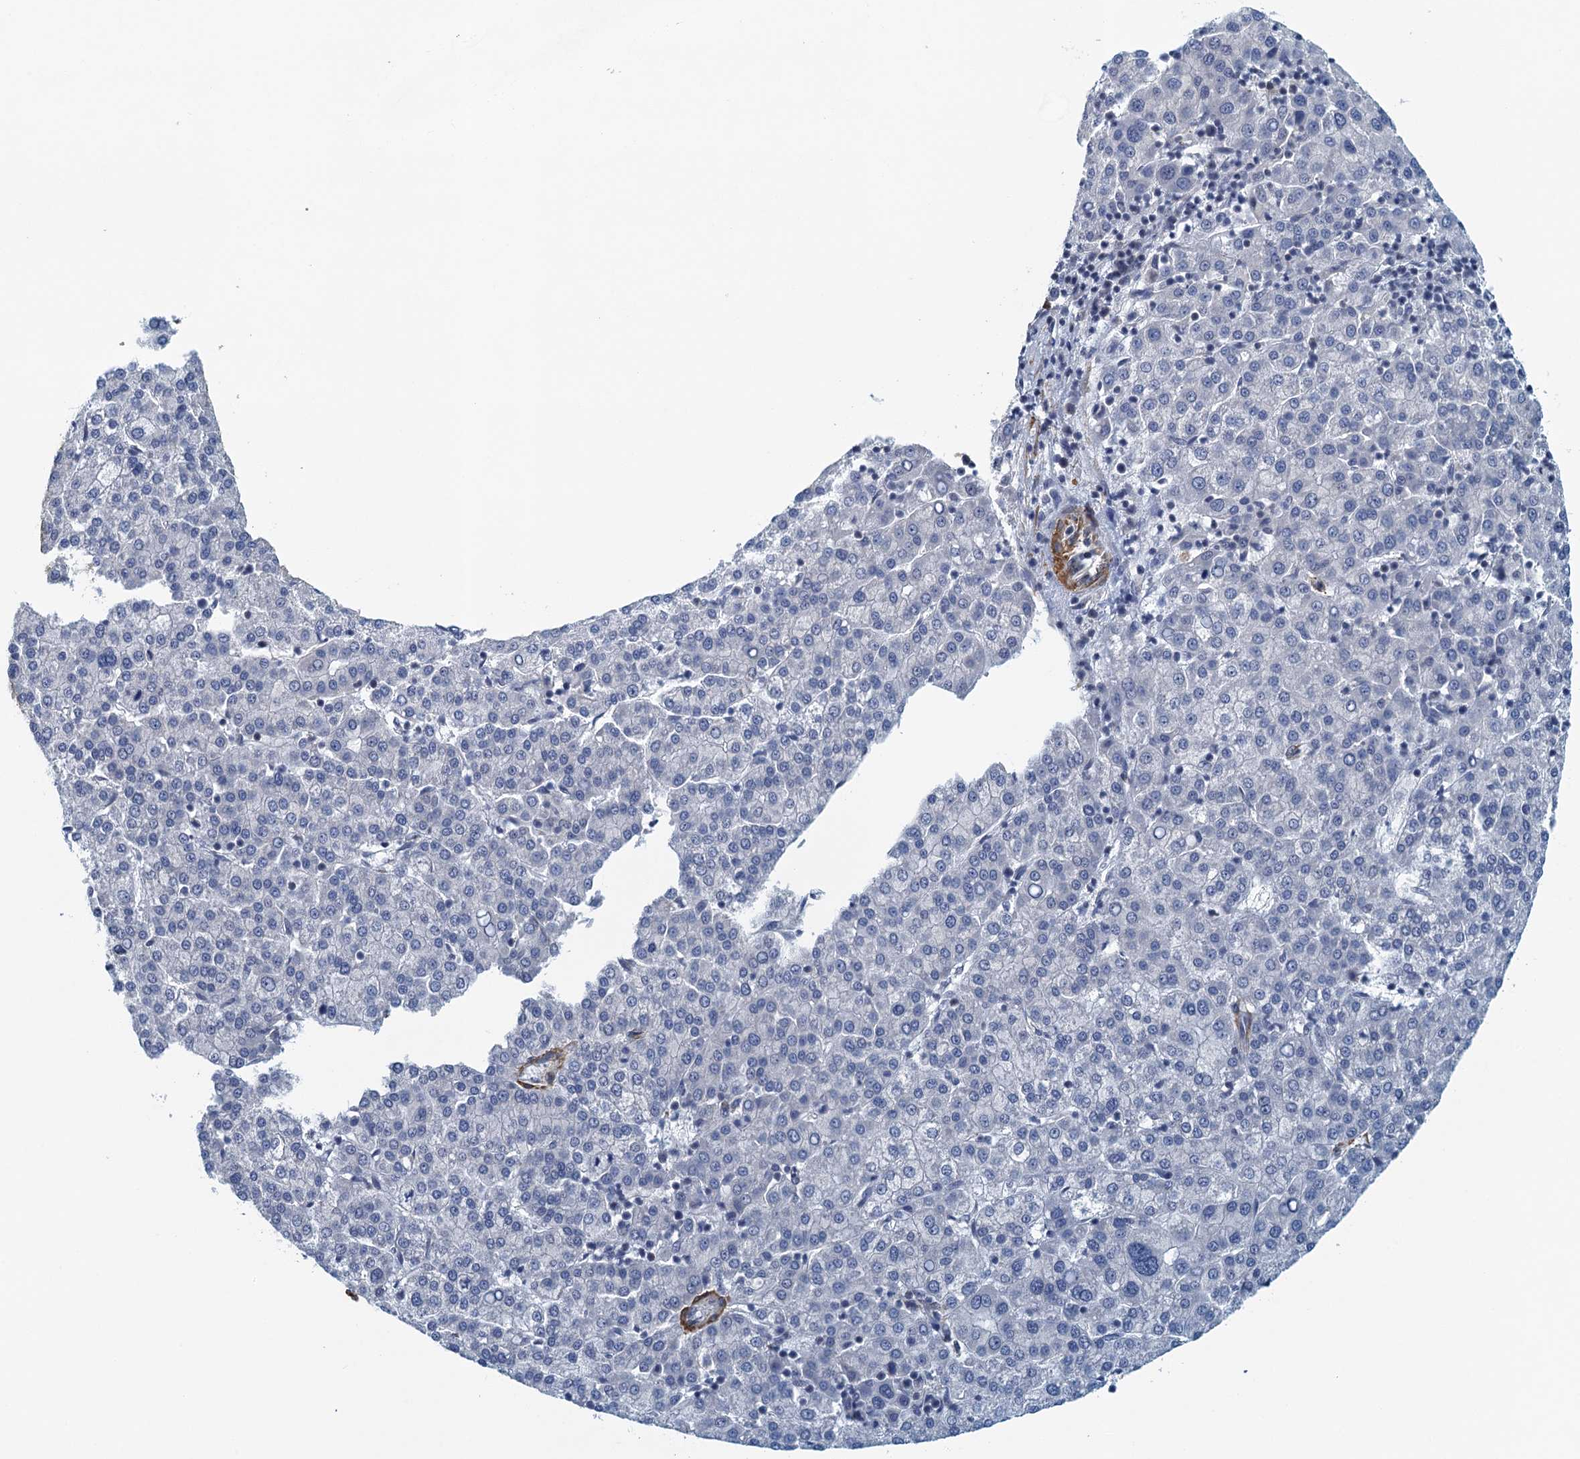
{"staining": {"intensity": "negative", "quantity": "none", "location": "none"}, "tissue": "liver cancer", "cell_type": "Tumor cells", "image_type": "cancer", "snomed": [{"axis": "morphology", "description": "Carcinoma, Hepatocellular, NOS"}, {"axis": "topography", "description": "Liver"}], "caption": "This is an IHC histopathology image of human liver cancer. There is no expression in tumor cells.", "gene": "ALG2", "patient": {"sex": "female", "age": 58}}